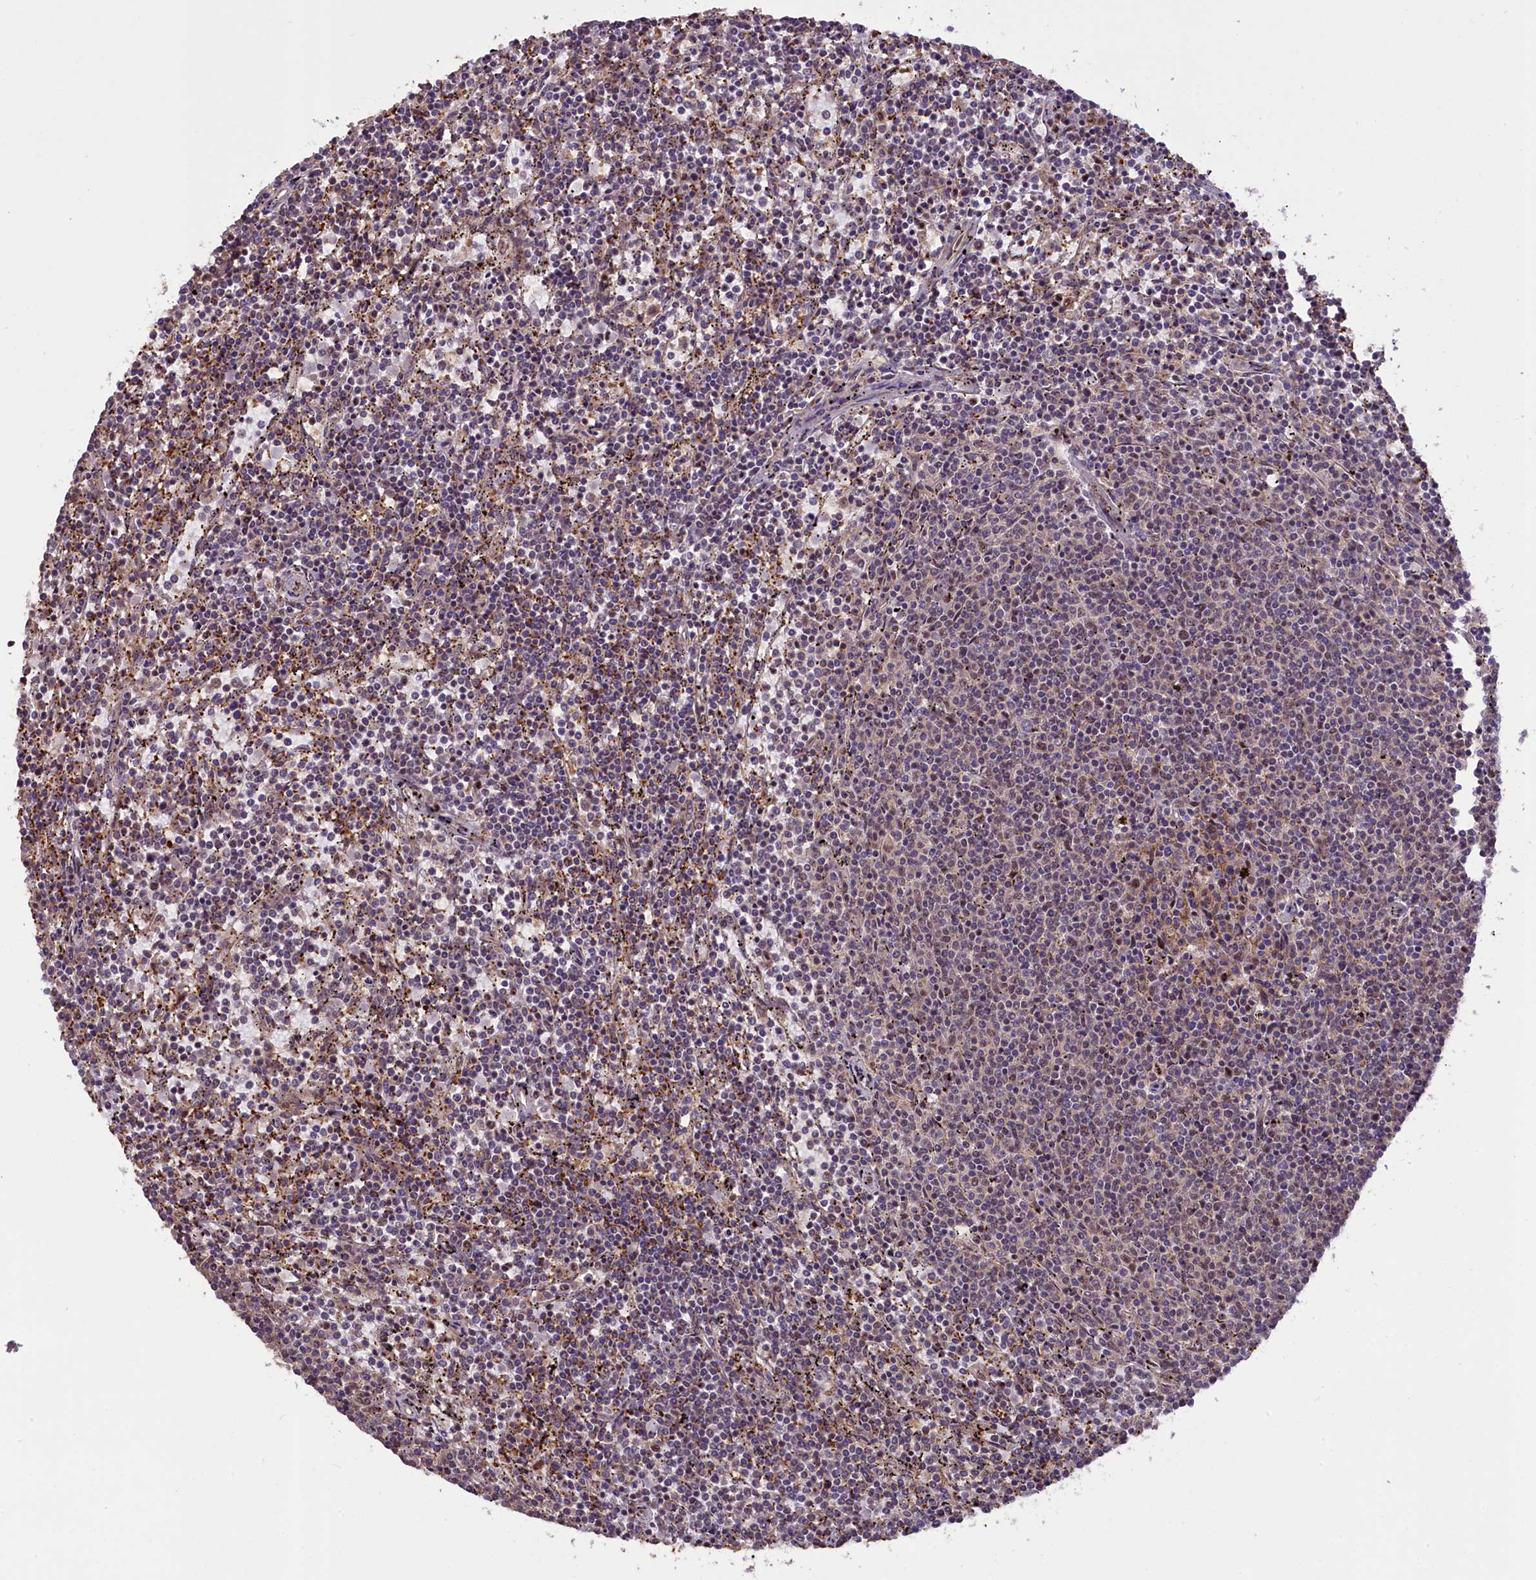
{"staining": {"intensity": "negative", "quantity": "none", "location": "none"}, "tissue": "lymphoma", "cell_type": "Tumor cells", "image_type": "cancer", "snomed": [{"axis": "morphology", "description": "Malignant lymphoma, non-Hodgkin's type, Low grade"}, {"axis": "topography", "description": "Spleen"}], "caption": "An image of human lymphoma is negative for staining in tumor cells.", "gene": "FUZ", "patient": {"sex": "female", "age": 50}}